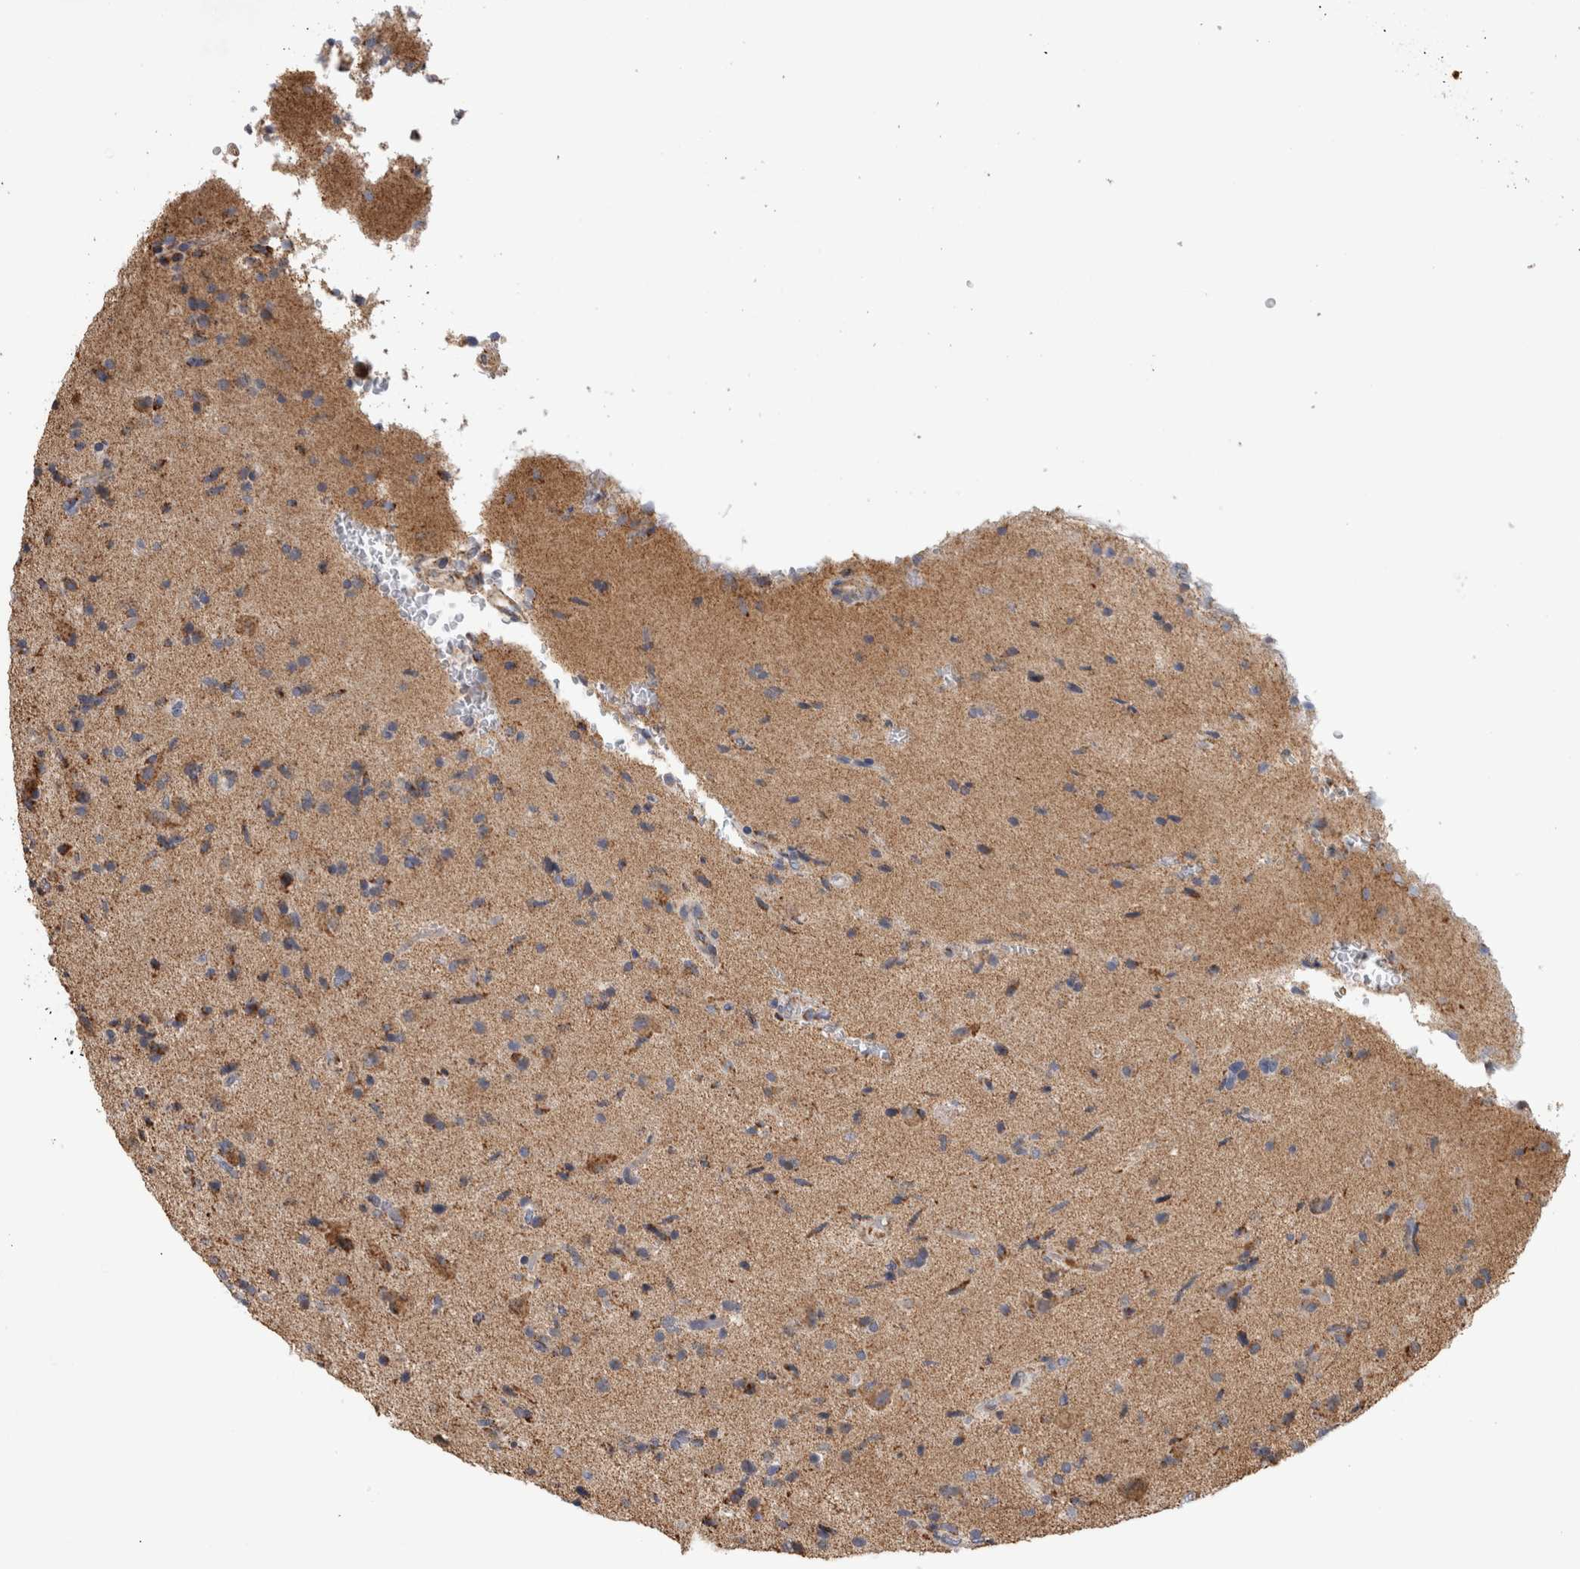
{"staining": {"intensity": "moderate", "quantity": "25%-75%", "location": "cytoplasmic/membranous"}, "tissue": "glioma", "cell_type": "Tumor cells", "image_type": "cancer", "snomed": [{"axis": "morphology", "description": "Glioma, malignant, High grade"}, {"axis": "topography", "description": "Brain"}], "caption": "Human glioma stained with a protein marker exhibits moderate staining in tumor cells.", "gene": "ST8SIA1", "patient": {"sex": "male", "age": 72}}